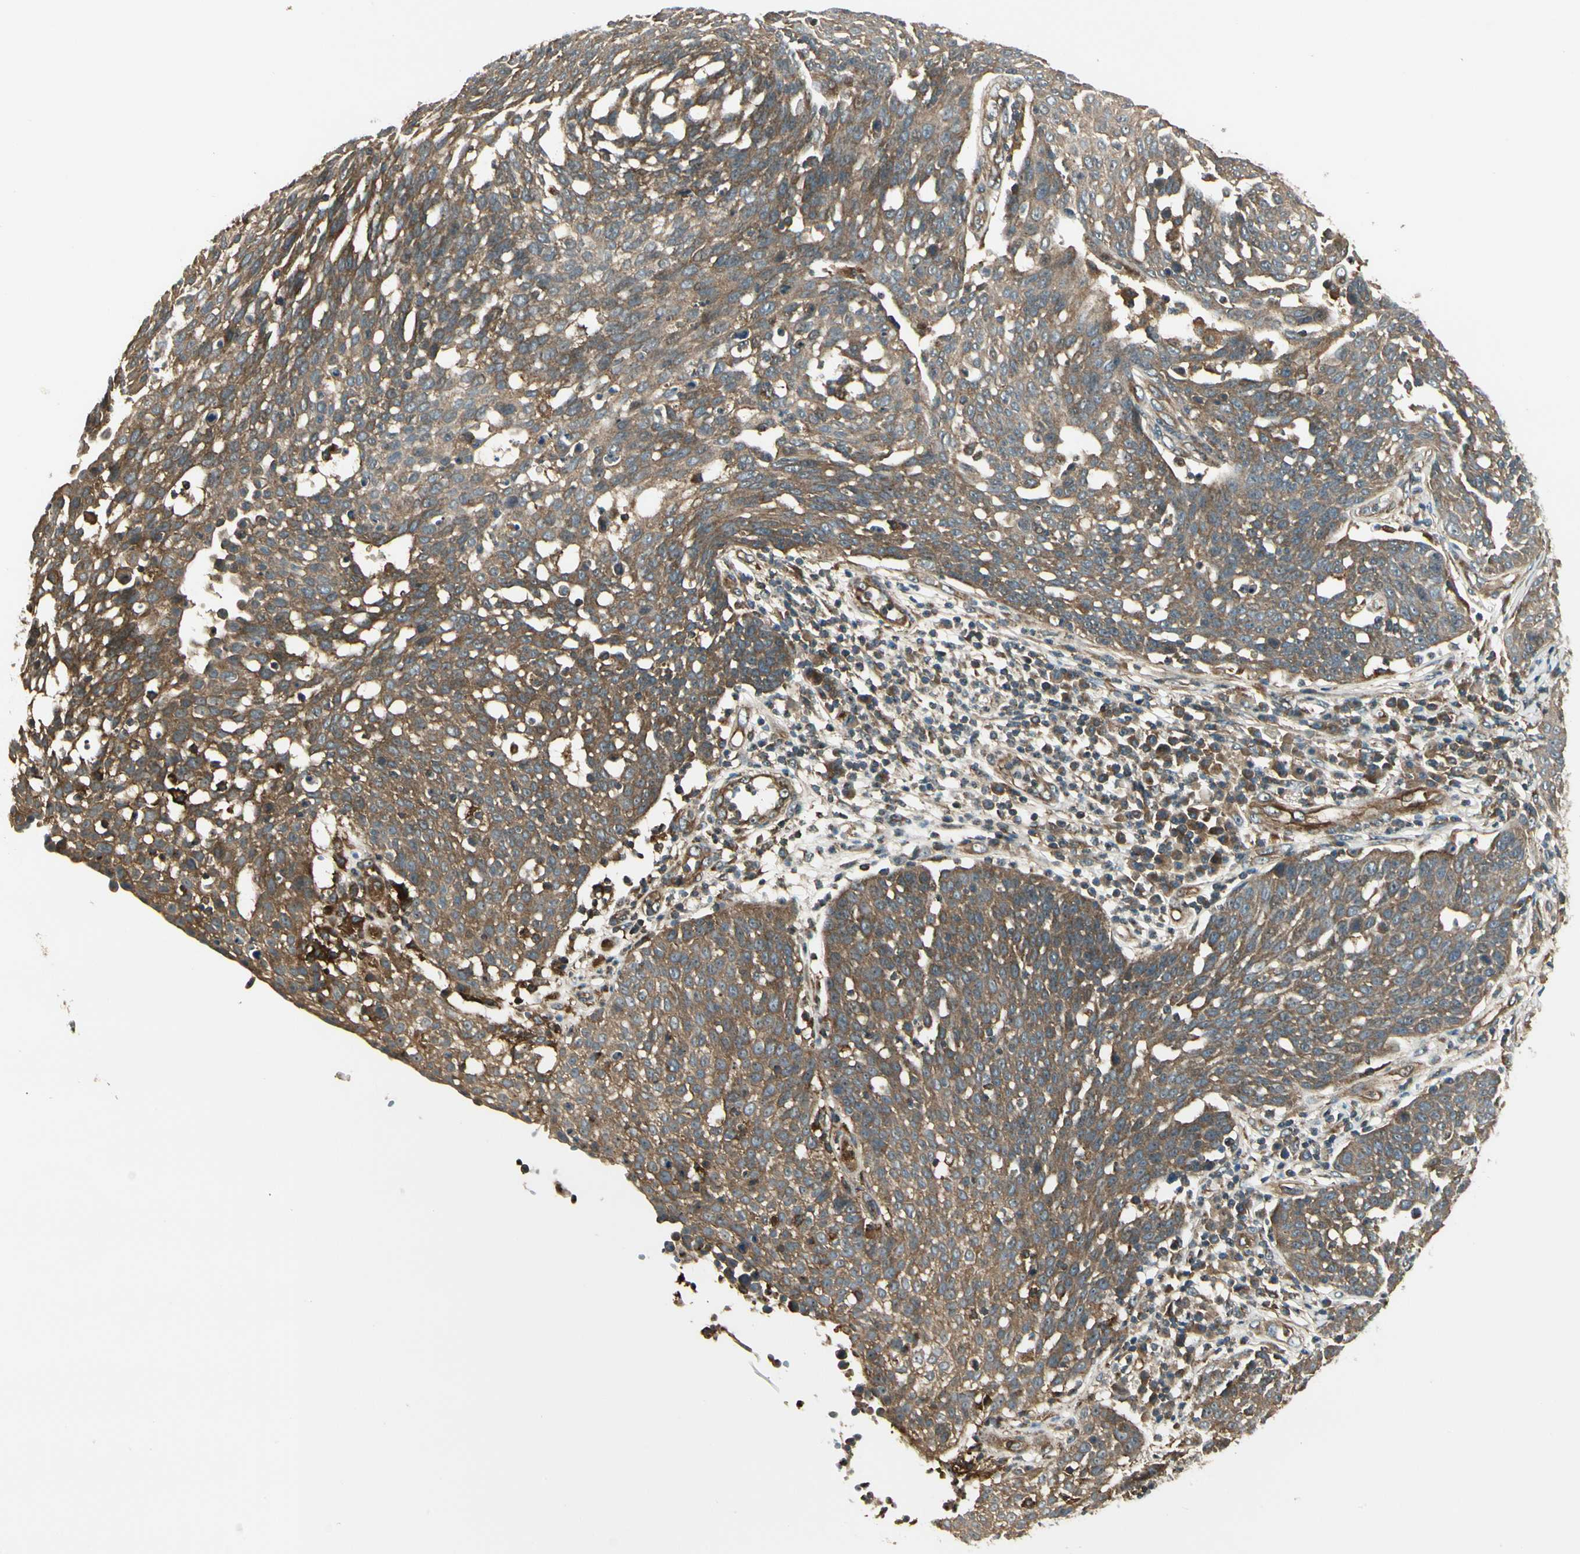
{"staining": {"intensity": "moderate", "quantity": "25%-75%", "location": "cytoplasmic/membranous"}, "tissue": "cervical cancer", "cell_type": "Tumor cells", "image_type": "cancer", "snomed": [{"axis": "morphology", "description": "Squamous cell carcinoma, NOS"}, {"axis": "topography", "description": "Cervix"}], "caption": "A medium amount of moderate cytoplasmic/membranous positivity is appreciated in about 25%-75% of tumor cells in cervical cancer (squamous cell carcinoma) tissue.", "gene": "FKBP15", "patient": {"sex": "female", "age": 34}}